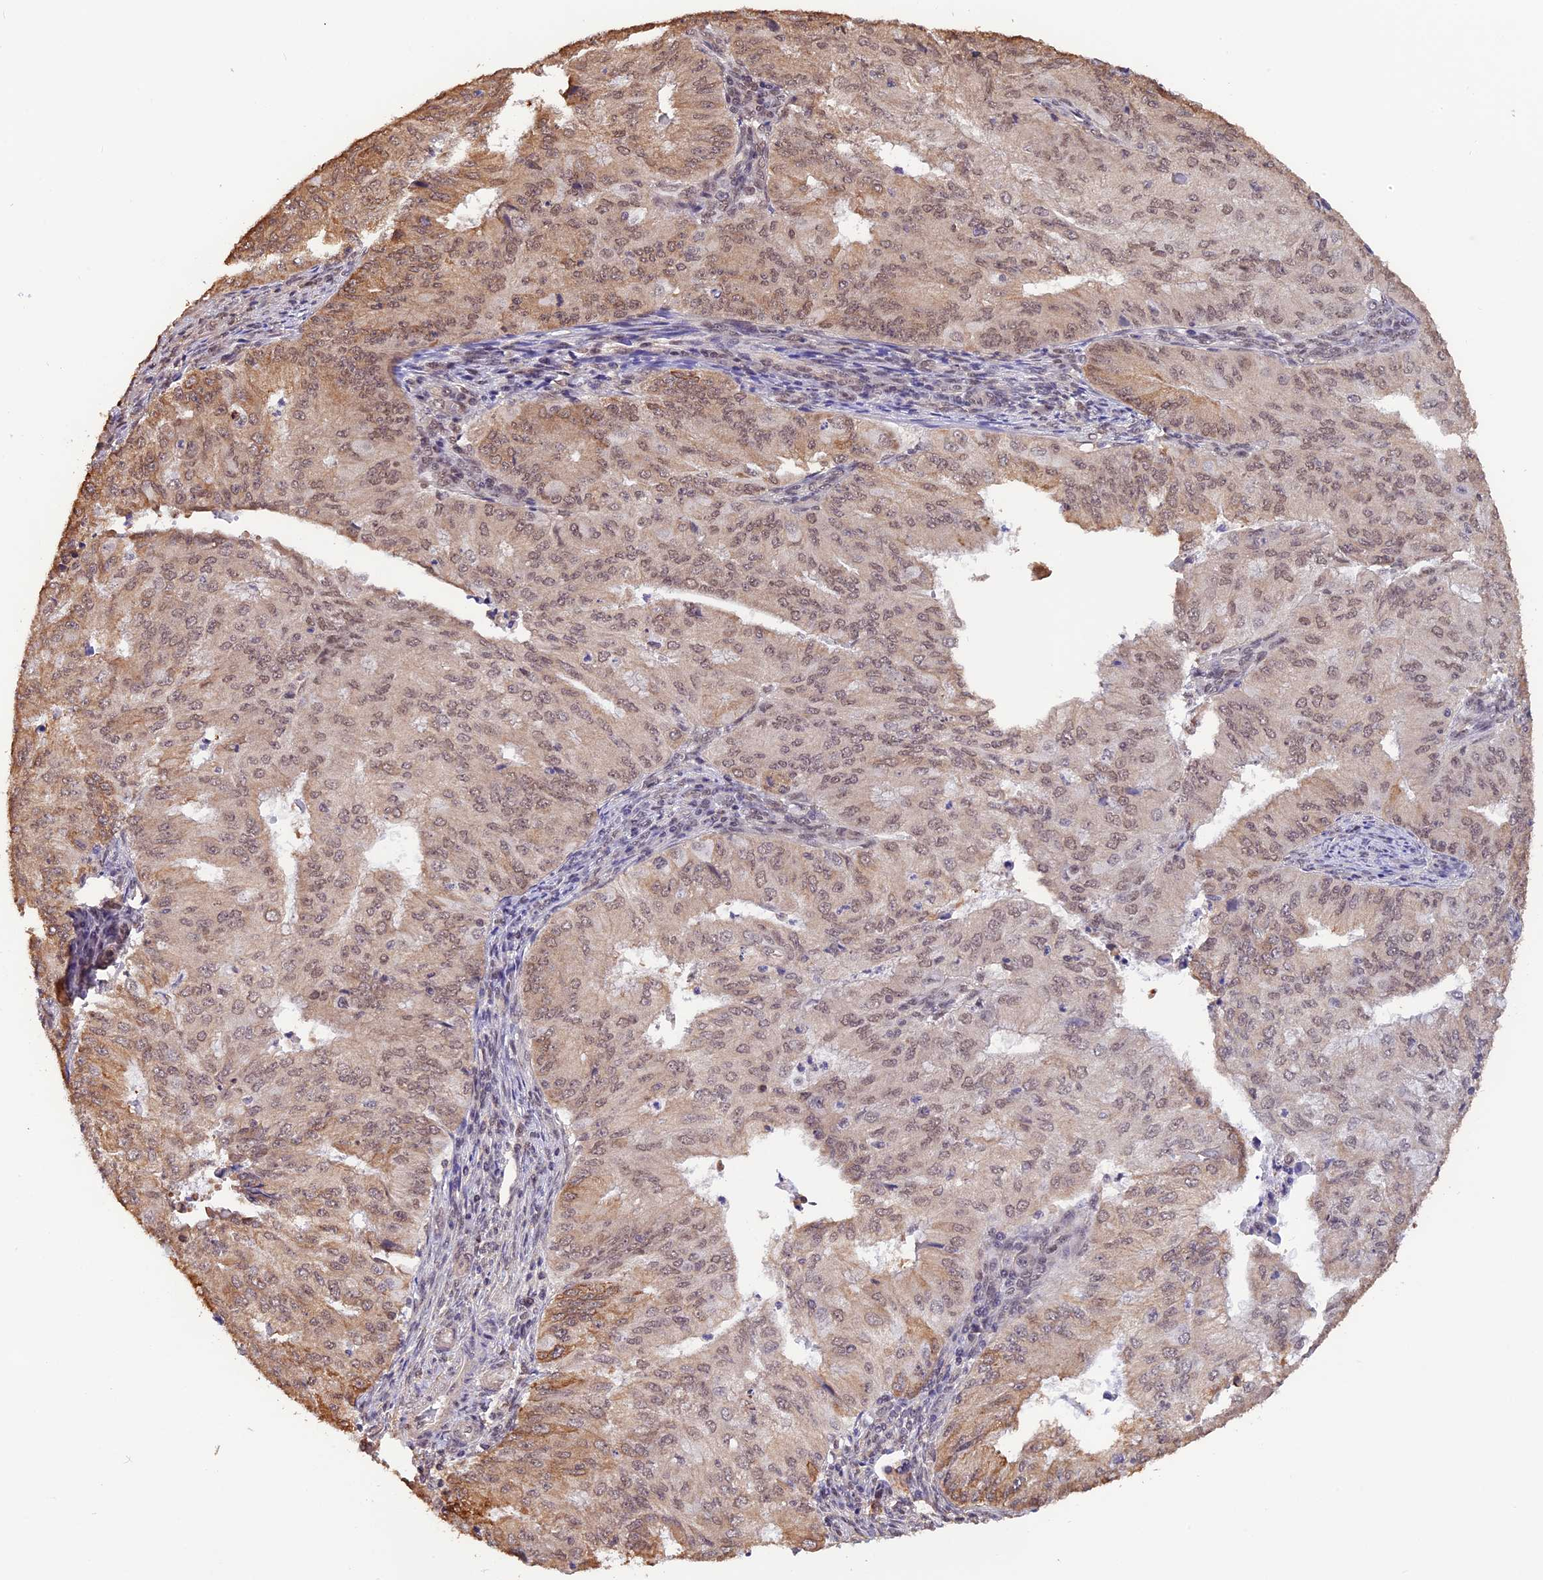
{"staining": {"intensity": "moderate", "quantity": "25%-75%", "location": "cytoplasmic/membranous,nuclear"}, "tissue": "endometrial cancer", "cell_type": "Tumor cells", "image_type": "cancer", "snomed": [{"axis": "morphology", "description": "Adenocarcinoma, NOS"}, {"axis": "topography", "description": "Endometrium"}], "caption": "IHC (DAB (3,3'-diaminobenzidine)) staining of human endometrial cancer (adenocarcinoma) shows moderate cytoplasmic/membranous and nuclear protein positivity in about 25%-75% of tumor cells. (DAB = brown stain, brightfield microscopy at high magnification).", "gene": "ZC3H4", "patient": {"sex": "female", "age": 50}}